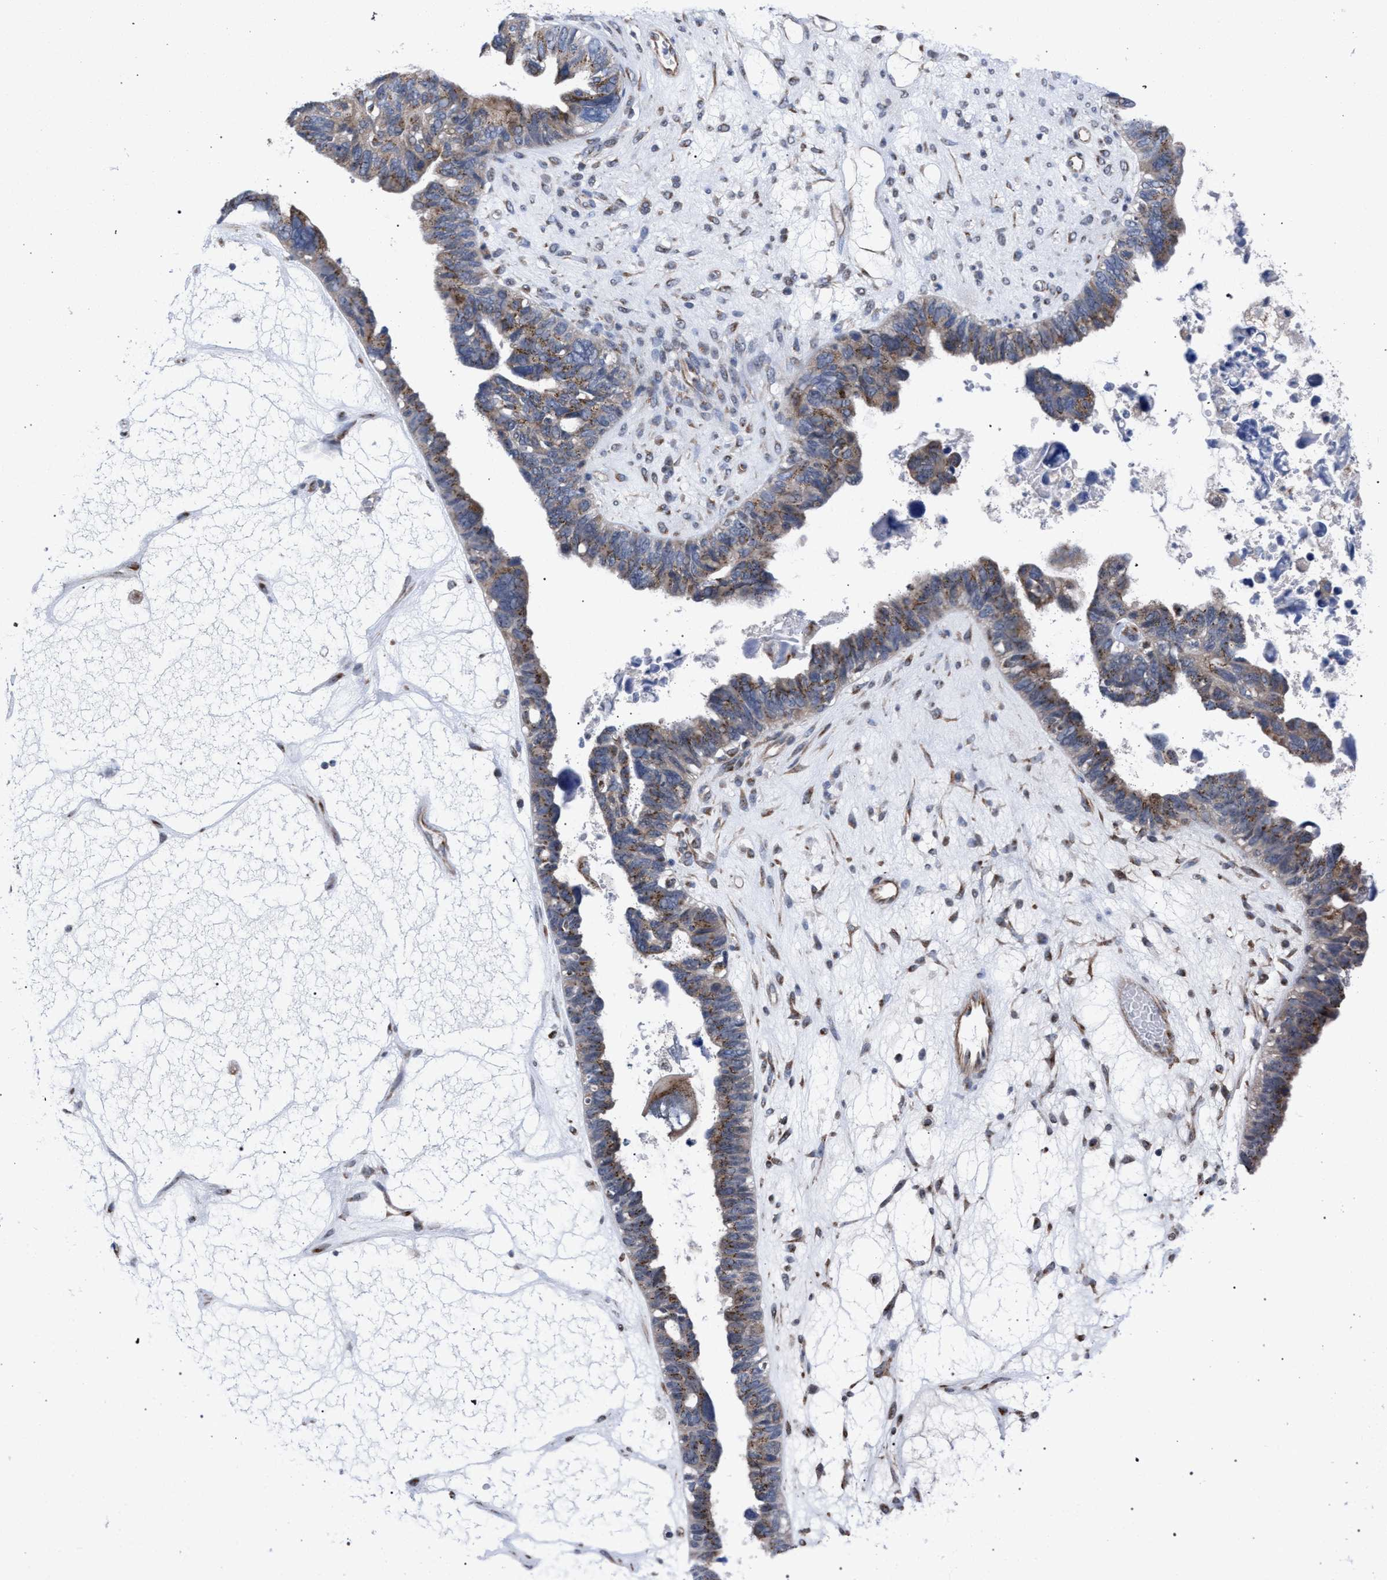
{"staining": {"intensity": "moderate", "quantity": ">75%", "location": "cytoplasmic/membranous"}, "tissue": "ovarian cancer", "cell_type": "Tumor cells", "image_type": "cancer", "snomed": [{"axis": "morphology", "description": "Cystadenocarcinoma, serous, NOS"}, {"axis": "topography", "description": "Ovary"}], "caption": "A high-resolution image shows immunohistochemistry (IHC) staining of ovarian serous cystadenocarcinoma, which displays moderate cytoplasmic/membranous staining in about >75% of tumor cells.", "gene": "GOLGA2", "patient": {"sex": "female", "age": 79}}